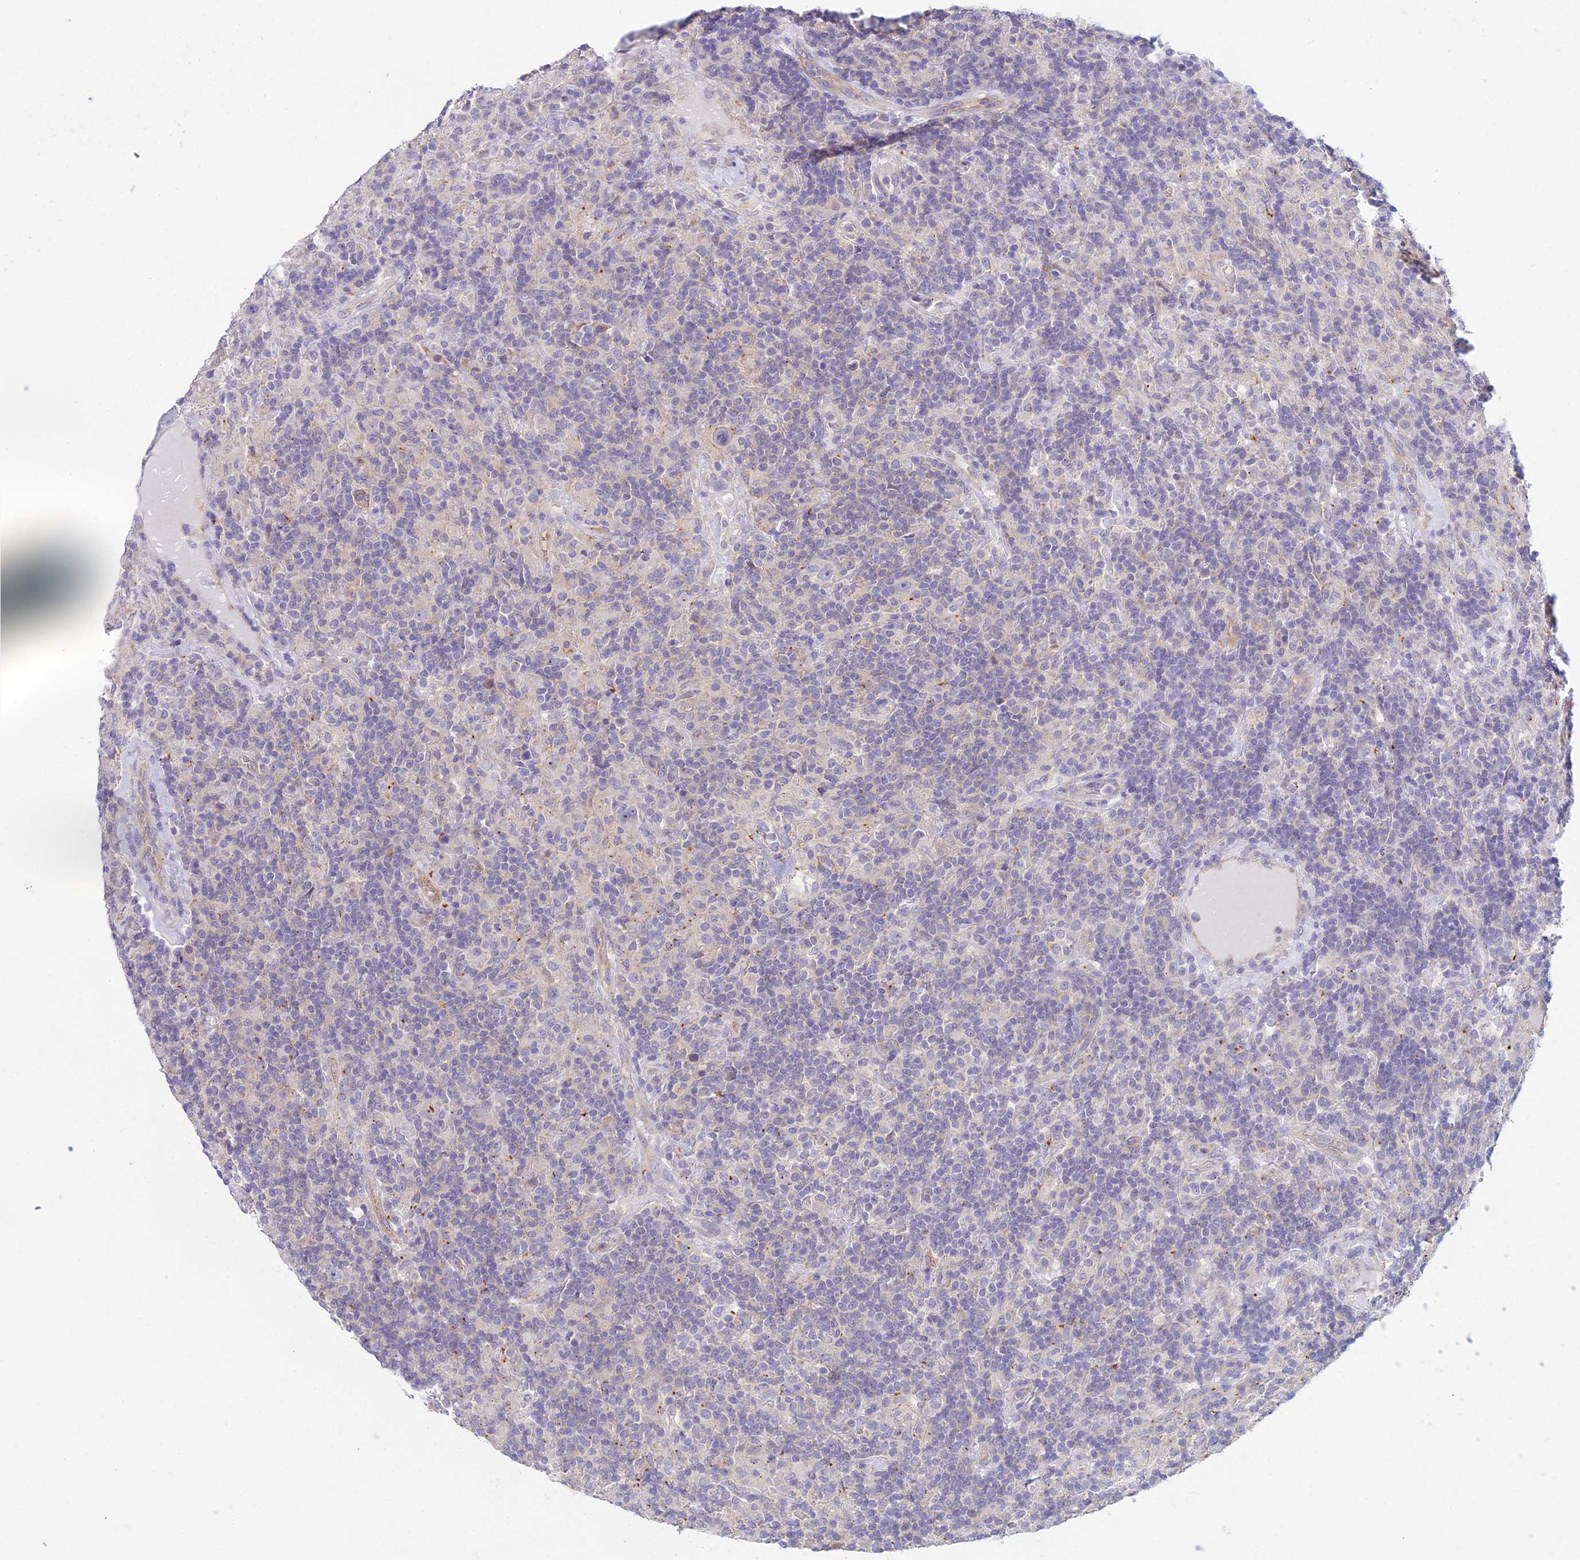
{"staining": {"intensity": "negative", "quantity": "none", "location": "none"}, "tissue": "lymphoma", "cell_type": "Tumor cells", "image_type": "cancer", "snomed": [{"axis": "morphology", "description": "Hodgkin's disease, NOS"}, {"axis": "topography", "description": "Lymph node"}], "caption": "Tumor cells show no significant expression in Hodgkin's disease.", "gene": "ZNF564", "patient": {"sex": "male", "age": 70}}